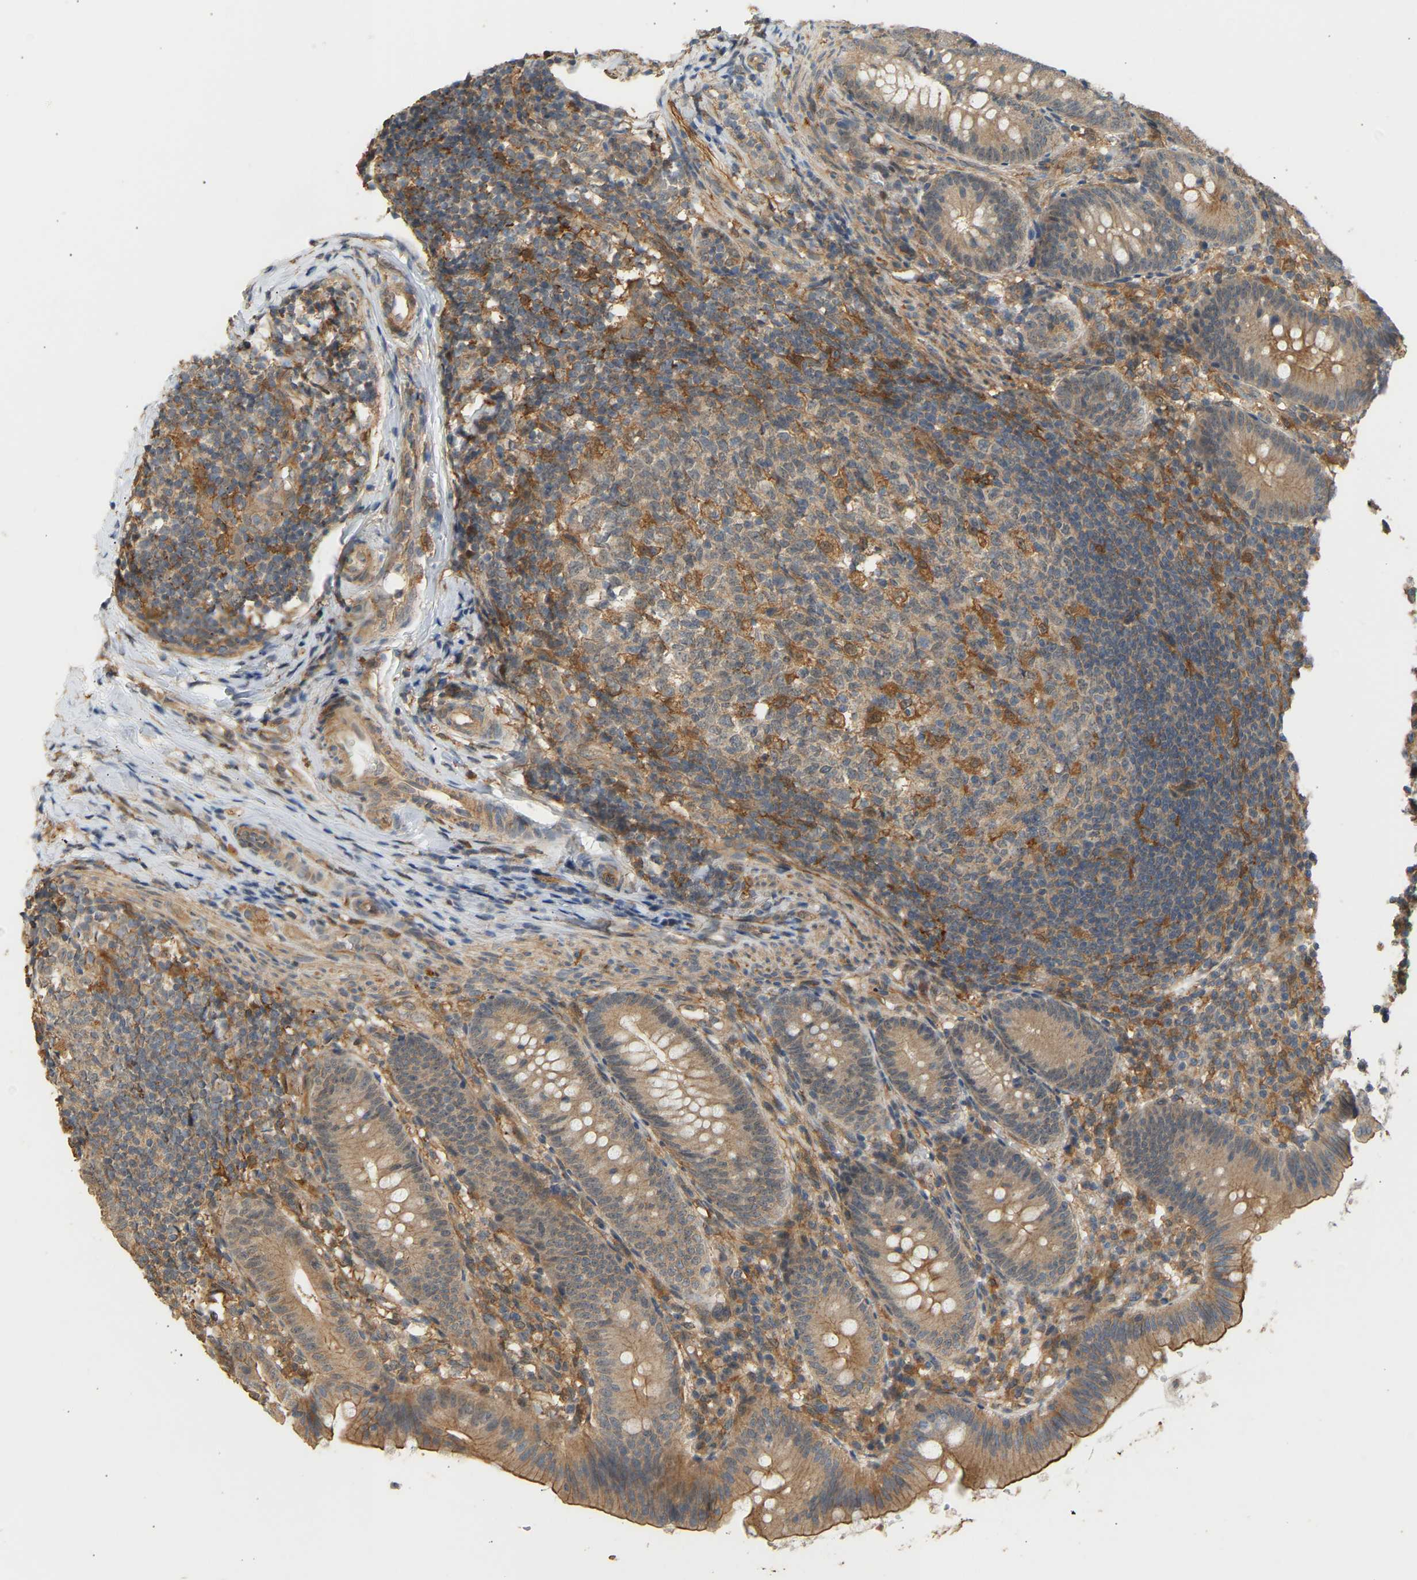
{"staining": {"intensity": "moderate", "quantity": ">75%", "location": "cytoplasmic/membranous"}, "tissue": "appendix", "cell_type": "Glandular cells", "image_type": "normal", "snomed": [{"axis": "morphology", "description": "Normal tissue, NOS"}, {"axis": "topography", "description": "Appendix"}], "caption": "Moderate cytoplasmic/membranous expression for a protein is appreciated in approximately >75% of glandular cells of unremarkable appendix using immunohistochemistry (IHC).", "gene": "RGL1", "patient": {"sex": "male", "age": 1}}